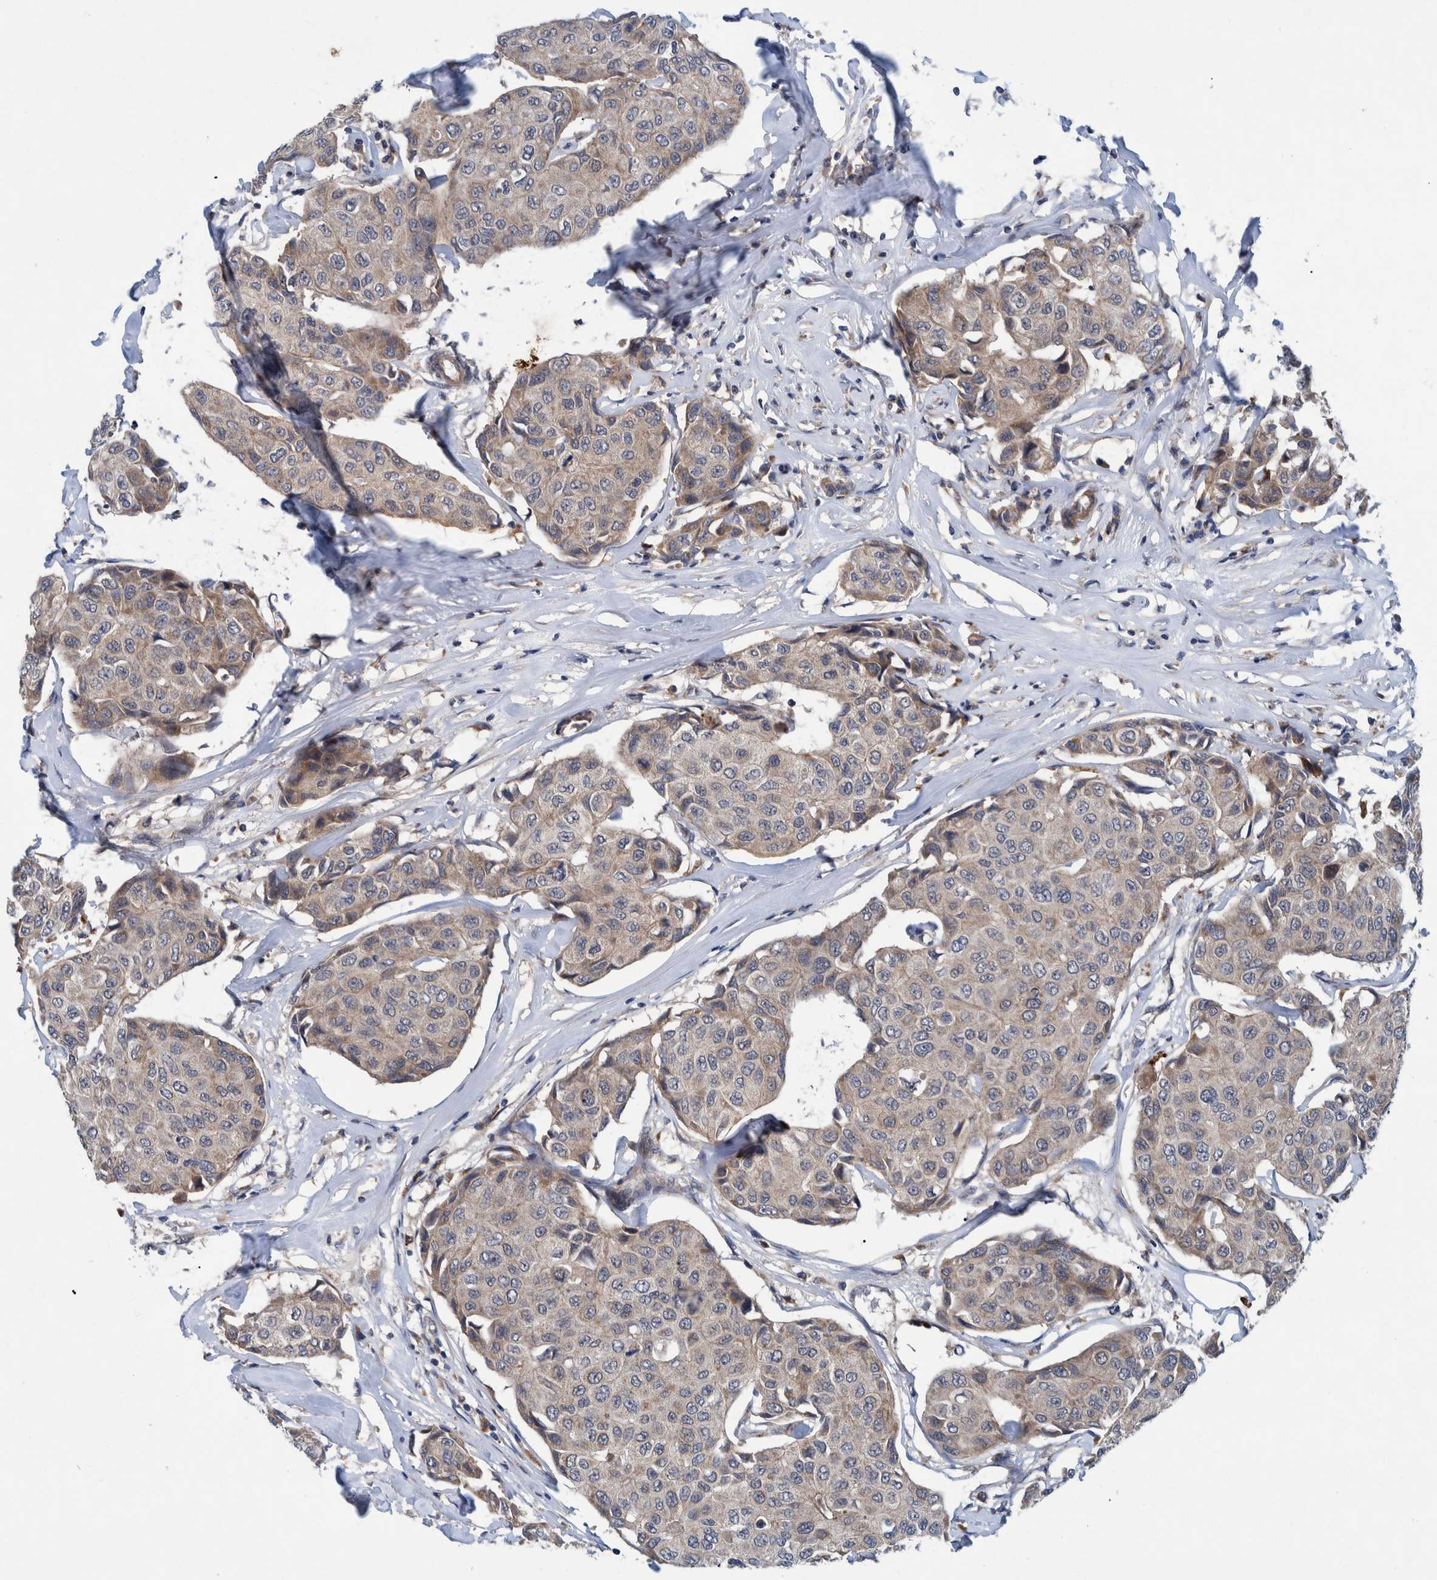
{"staining": {"intensity": "weak", "quantity": ">75%", "location": "cytoplasmic/membranous"}, "tissue": "breast cancer", "cell_type": "Tumor cells", "image_type": "cancer", "snomed": [{"axis": "morphology", "description": "Duct carcinoma"}, {"axis": "topography", "description": "Breast"}], "caption": "Tumor cells display low levels of weak cytoplasmic/membranous positivity in about >75% of cells in breast cancer (infiltrating ductal carcinoma). The staining was performed using DAB (3,3'-diaminobenzidine) to visualize the protein expression in brown, while the nuclei were stained in blue with hematoxylin (Magnification: 20x).", "gene": "ITIH3", "patient": {"sex": "female", "age": 80}}